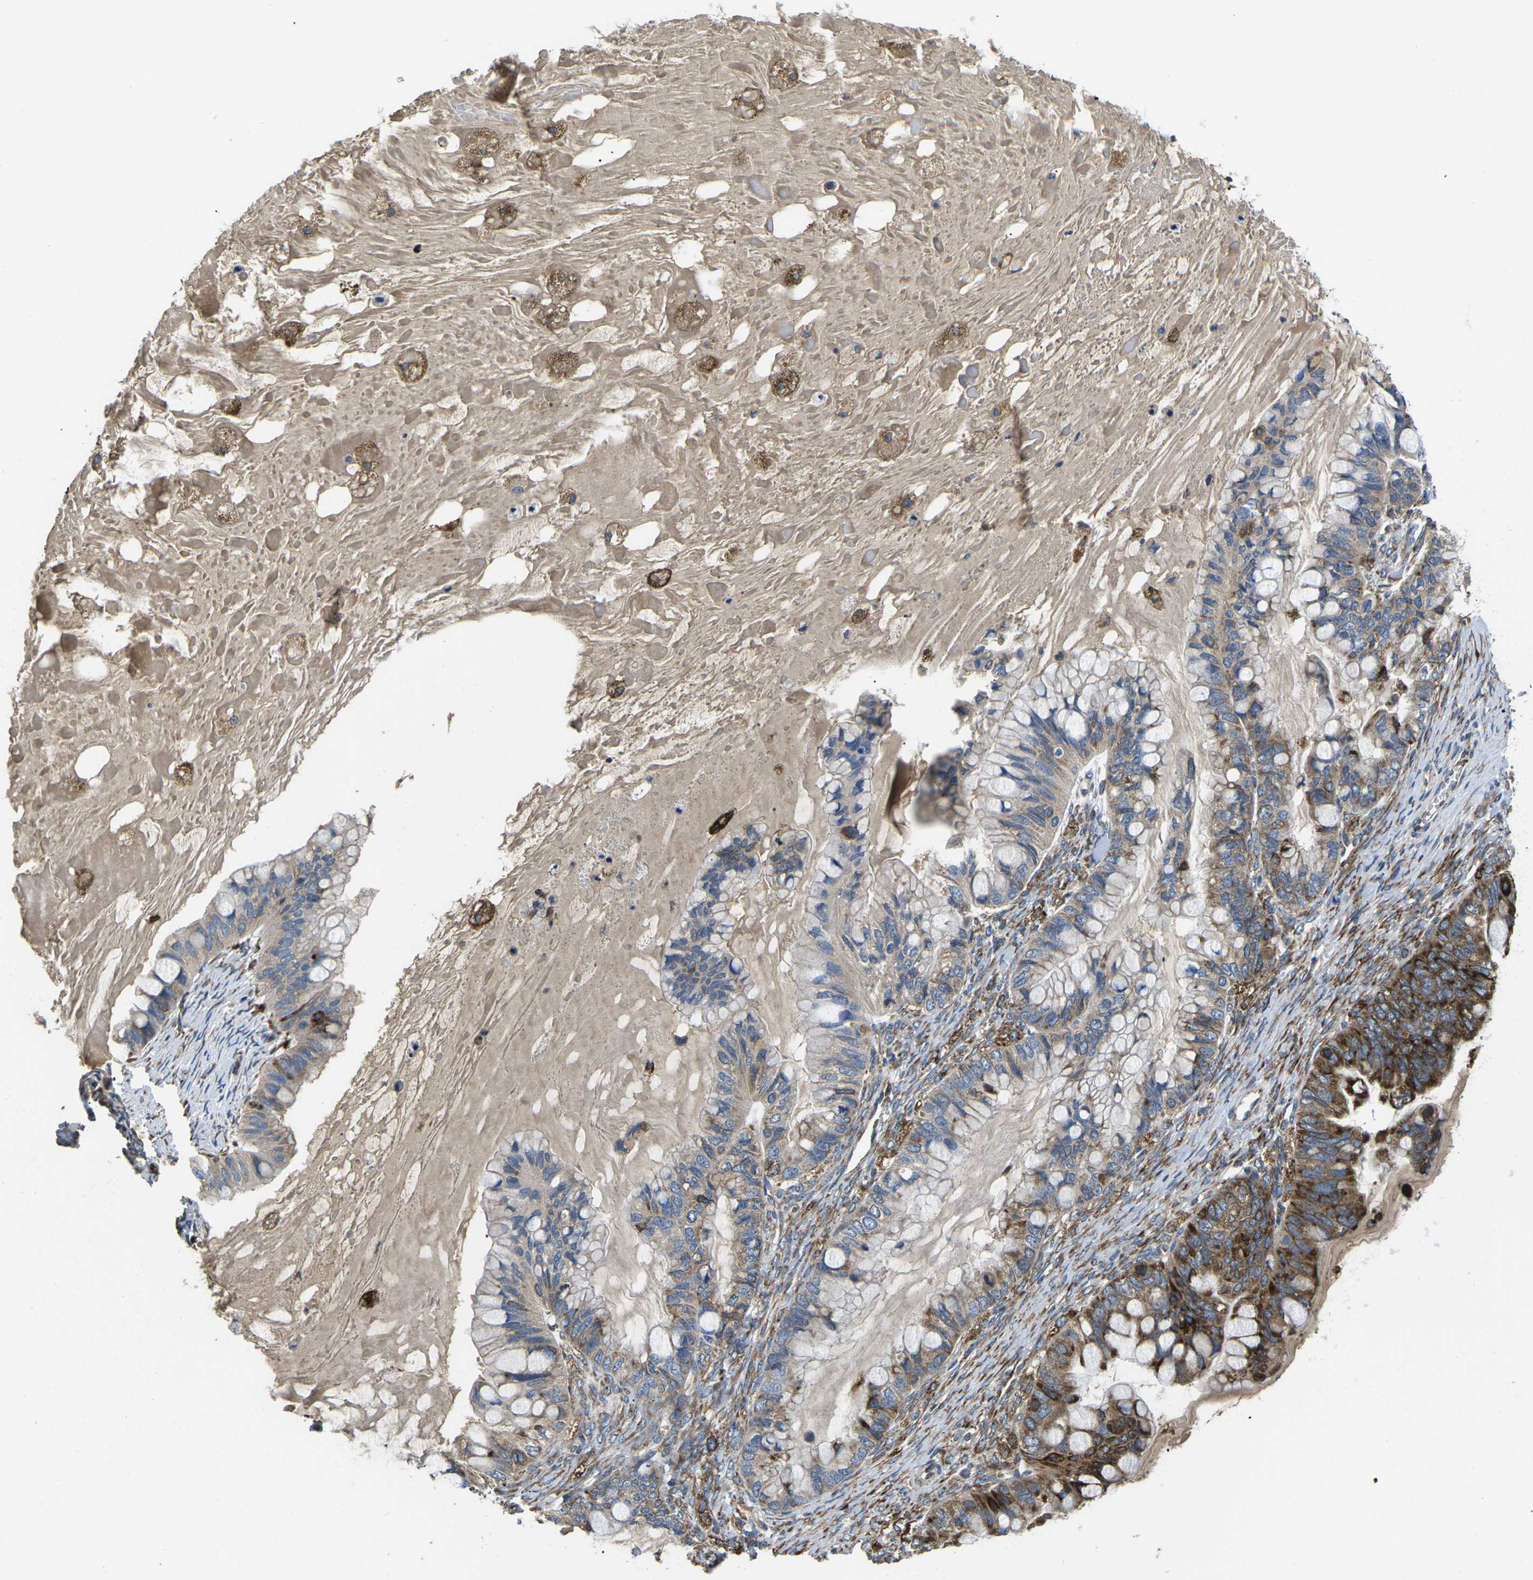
{"staining": {"intensity": "strong", "quantity": "25%-75%", "location": "cytoplasmic/membranous"}, "tissue": "ovarian cancer", "cell_type": "Tumor cells", "image_type": "cancer", "snomed": [{"axis": "morphology", "description": "Cystadenocarcinoma, mucinous, NOS"}, {"axis": "topography", "description": "Ovary"}], "caption": "Immunohistochemical staining of mucinous cystadenocarcinoma (ovarian) exhibits strong cytoplasmic/membranous protein expression in about 25%-75% of tumor cells.", "gene": "PDZD8", "patient": {"sex": "female", "age": 80}}